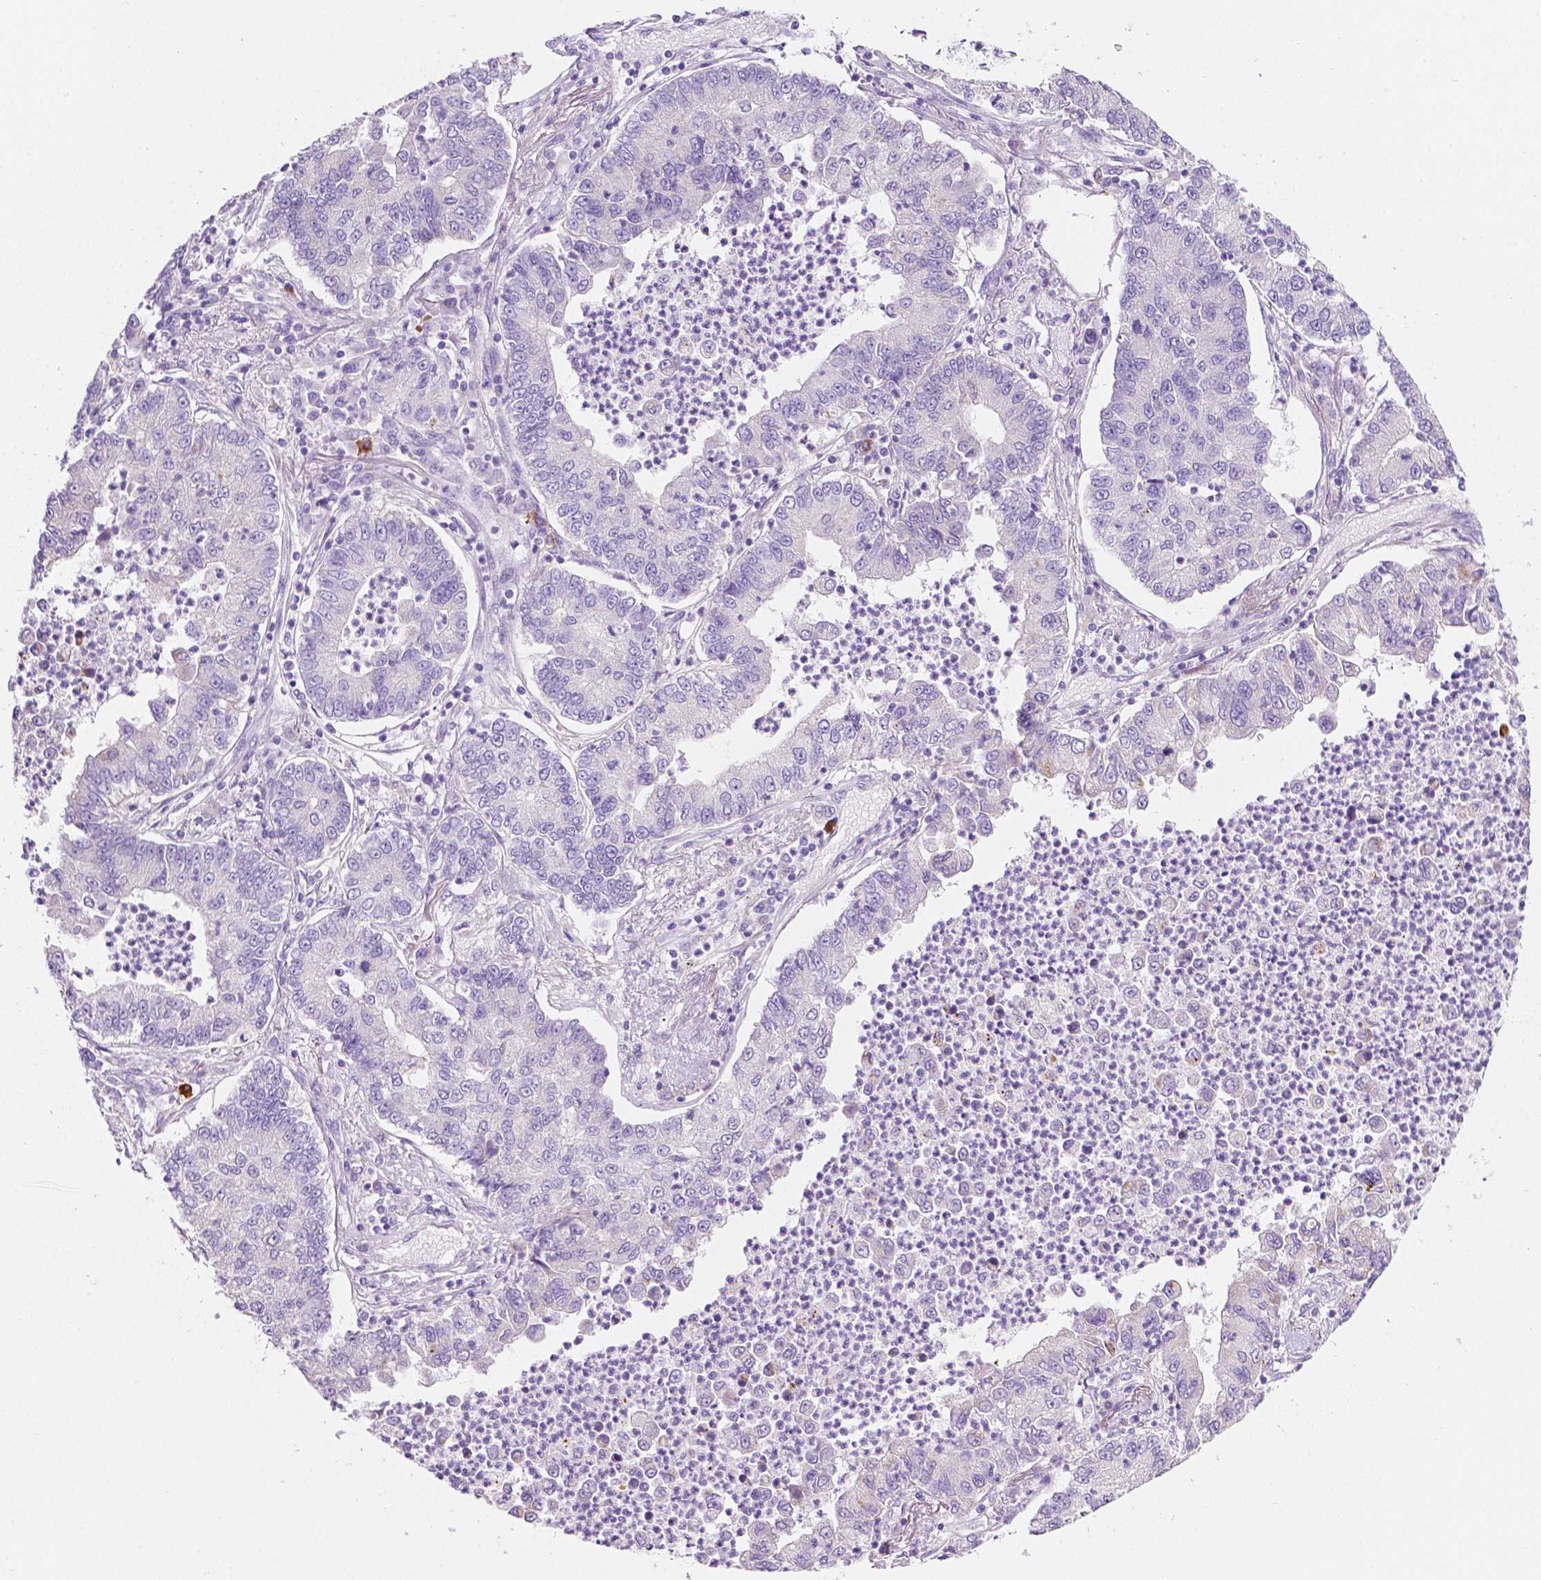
{"staining": {"intensity": "negative", "quantity": "none", "location": "none"}, "tissue": "lung cancer", "cell_type": "Tumor cells", "image_type": "cancer", "snomed": [{"axis": "morphology", "description": "Adenocarcinoma, NOS"}, {"axis": "topography", "description": "Lung"}], "caption": "IHC photomicrograph of neoplastic tissue: lung adenocarcinoma stained with DAB (3,3'-diaminobenzidine) reveals no significant protein staining in tumor cells. (Stains: DAB IHC with hematoxylin counter stain, Microscopy: brightfield microscopy at high magnification).", "gene": "NOS1AP", "patient": {"sex": "female", "age": 57}}